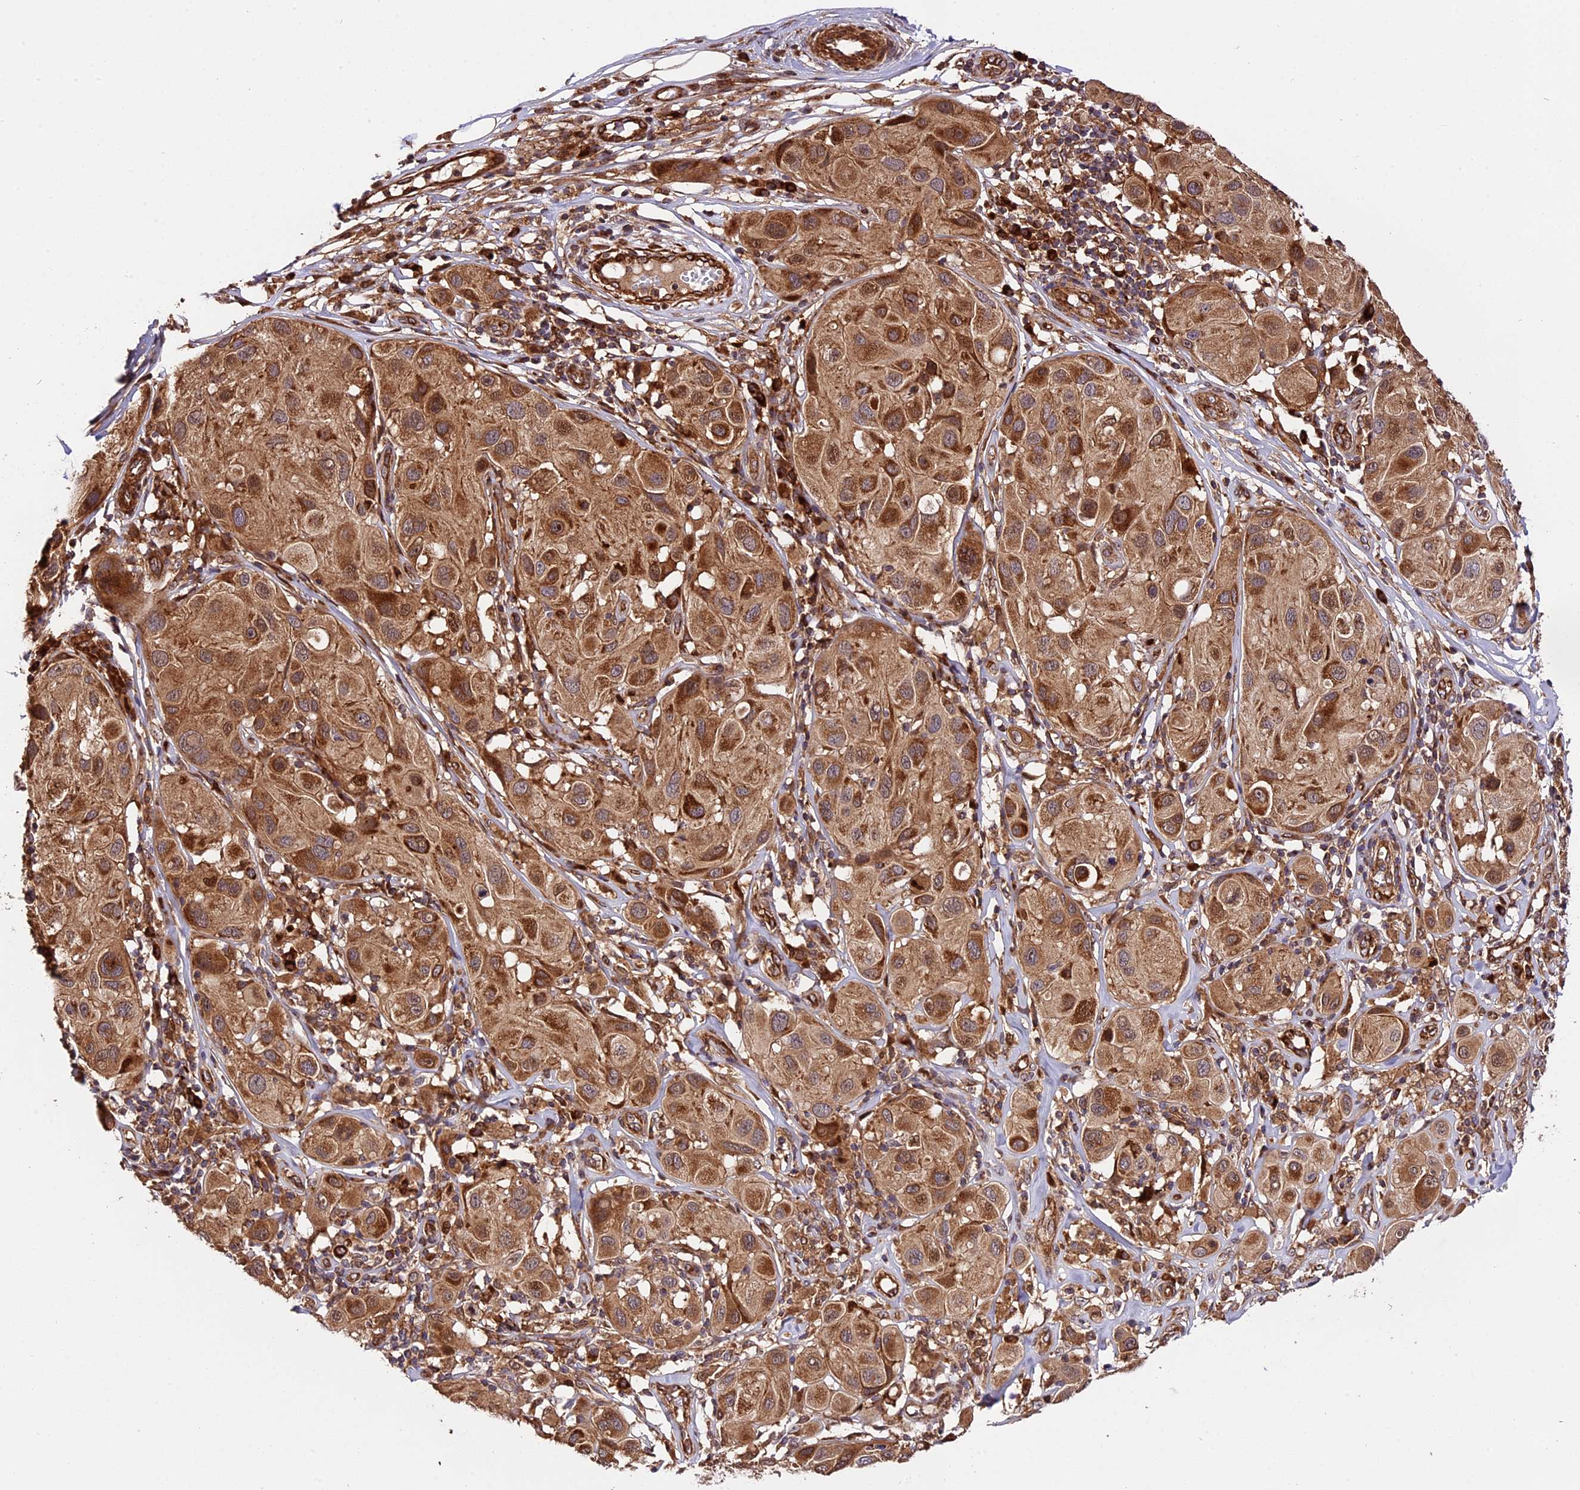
{"staining": {"intensity": "moderate", "quantity": ">75%", "location": "cytoplasmic/membranous"}, "tissue": "melanoma", "cell_type": "Tumor cells", "image_type": "cancer", "snomed": [{"axis": "morphology", "description": "Malignant melanoma, Metastatic site"}, {"axis": "topography", "description": "Skin"}], "caption": "Immunohistochemistry staining of malignant melanoma (metastatic site), which exhibits medium levels of moderate cytoplasmic/membranous staining in approximately >75% of tumor cells indicating moderate cytoplasmic/membranous protein expression. The staining was performed using DAB (brown) for protein detection and nuclei were counterstained in hematoxylin (blue).", "gene": "HERPUD1", "patient": {"sex": "male", "age": 41}}